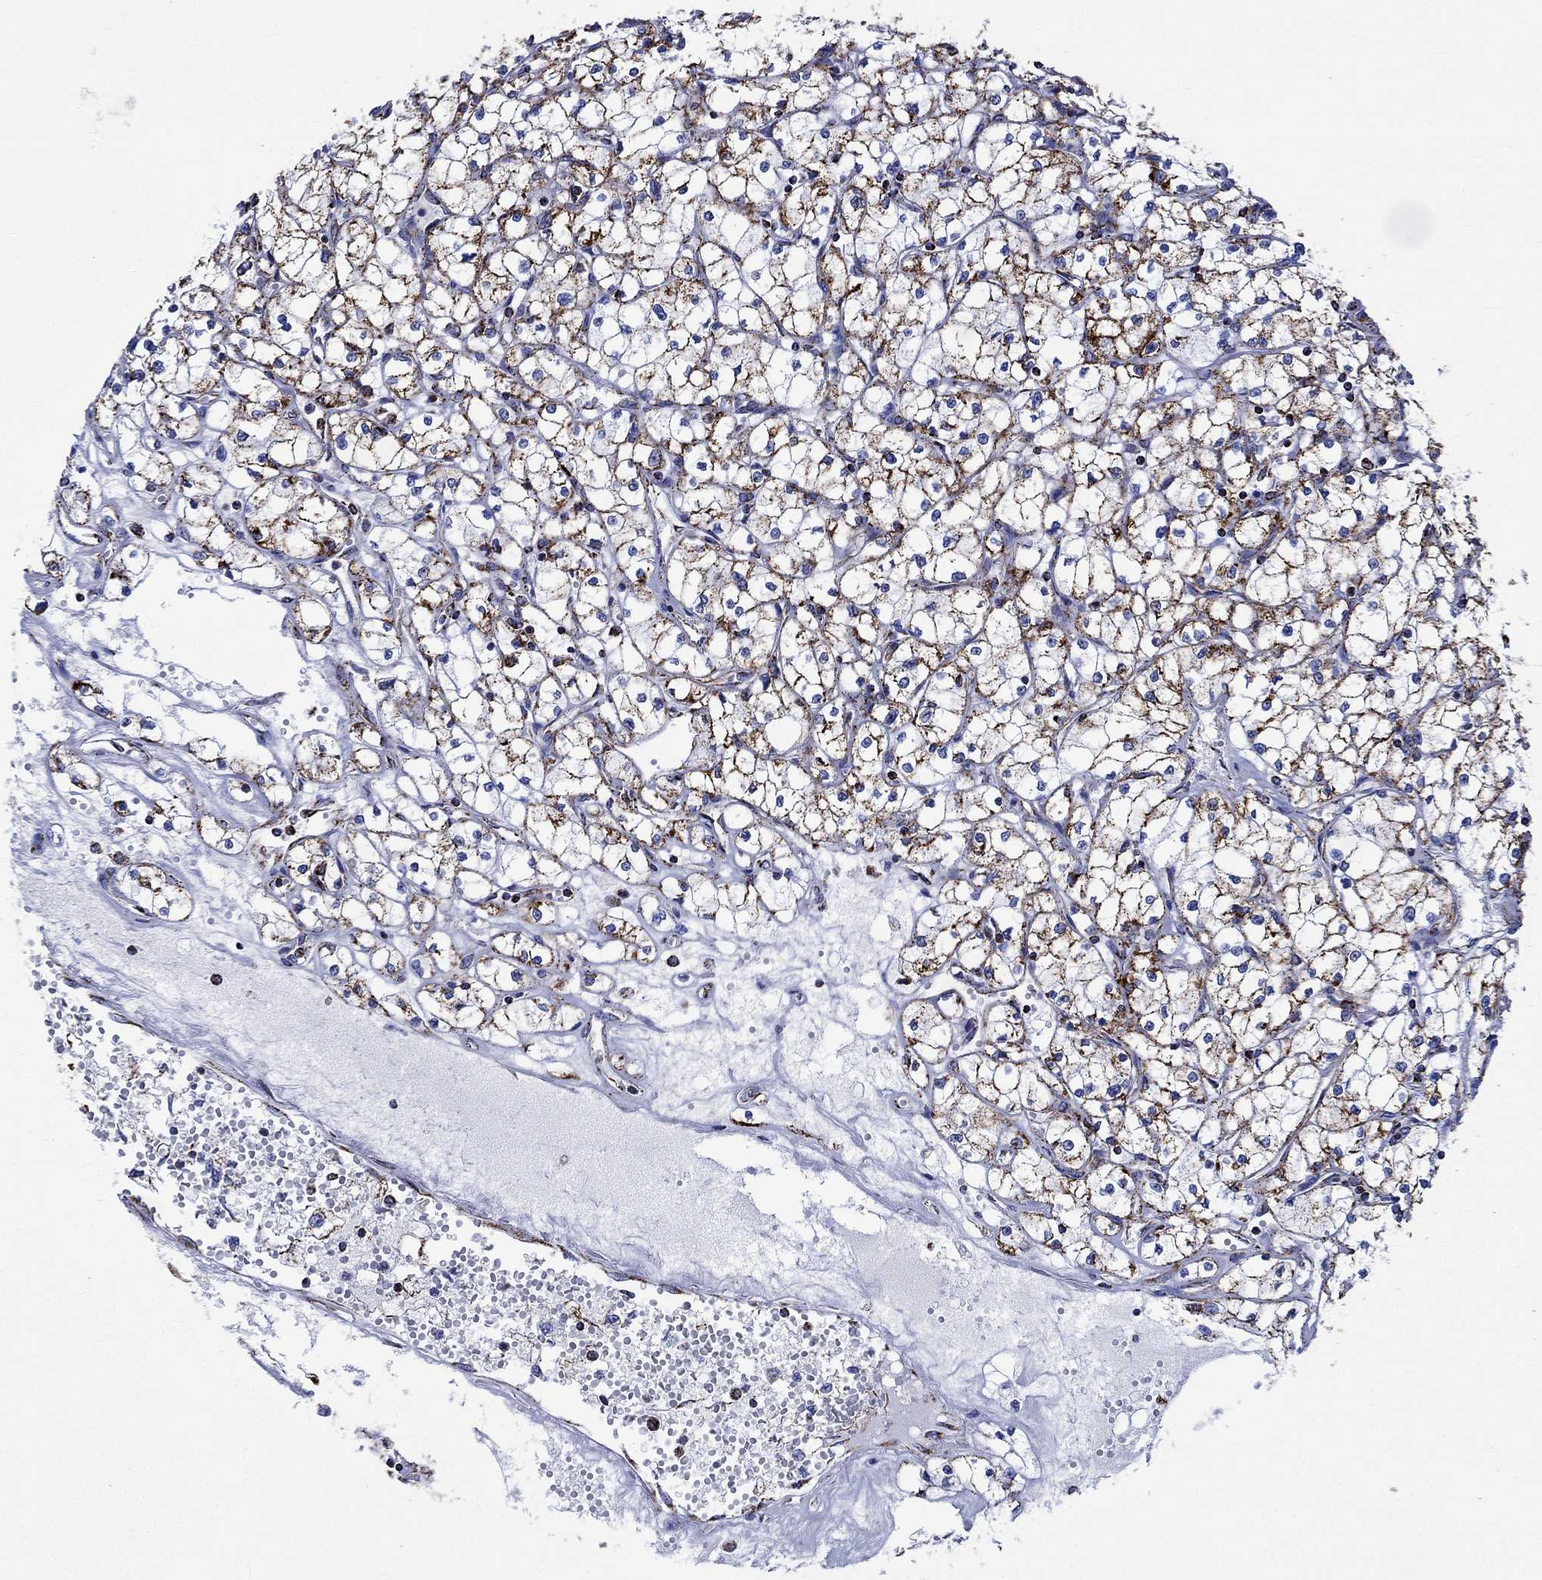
{"staining": {"intensity": "strong", "quantity": ">75%", "location": "cytoplasmic/membranous"}, "tissue": "renal cancer", "cell_type": "Tumor cells", "image_type": "cancer", "snomed": [{"axis": "morphology", "description": "Adenocarcinoma, NOS"}, {"axis": "topography", "description": "Kidney"}], "caption": "Protein analysis of adenocarcinoma (renal) tissue shows strong cytoplasmic/membranous expression in about >75% of tumor cells.", "gene": "RCE1", "patient": {"sex": "male", "age": 67}}